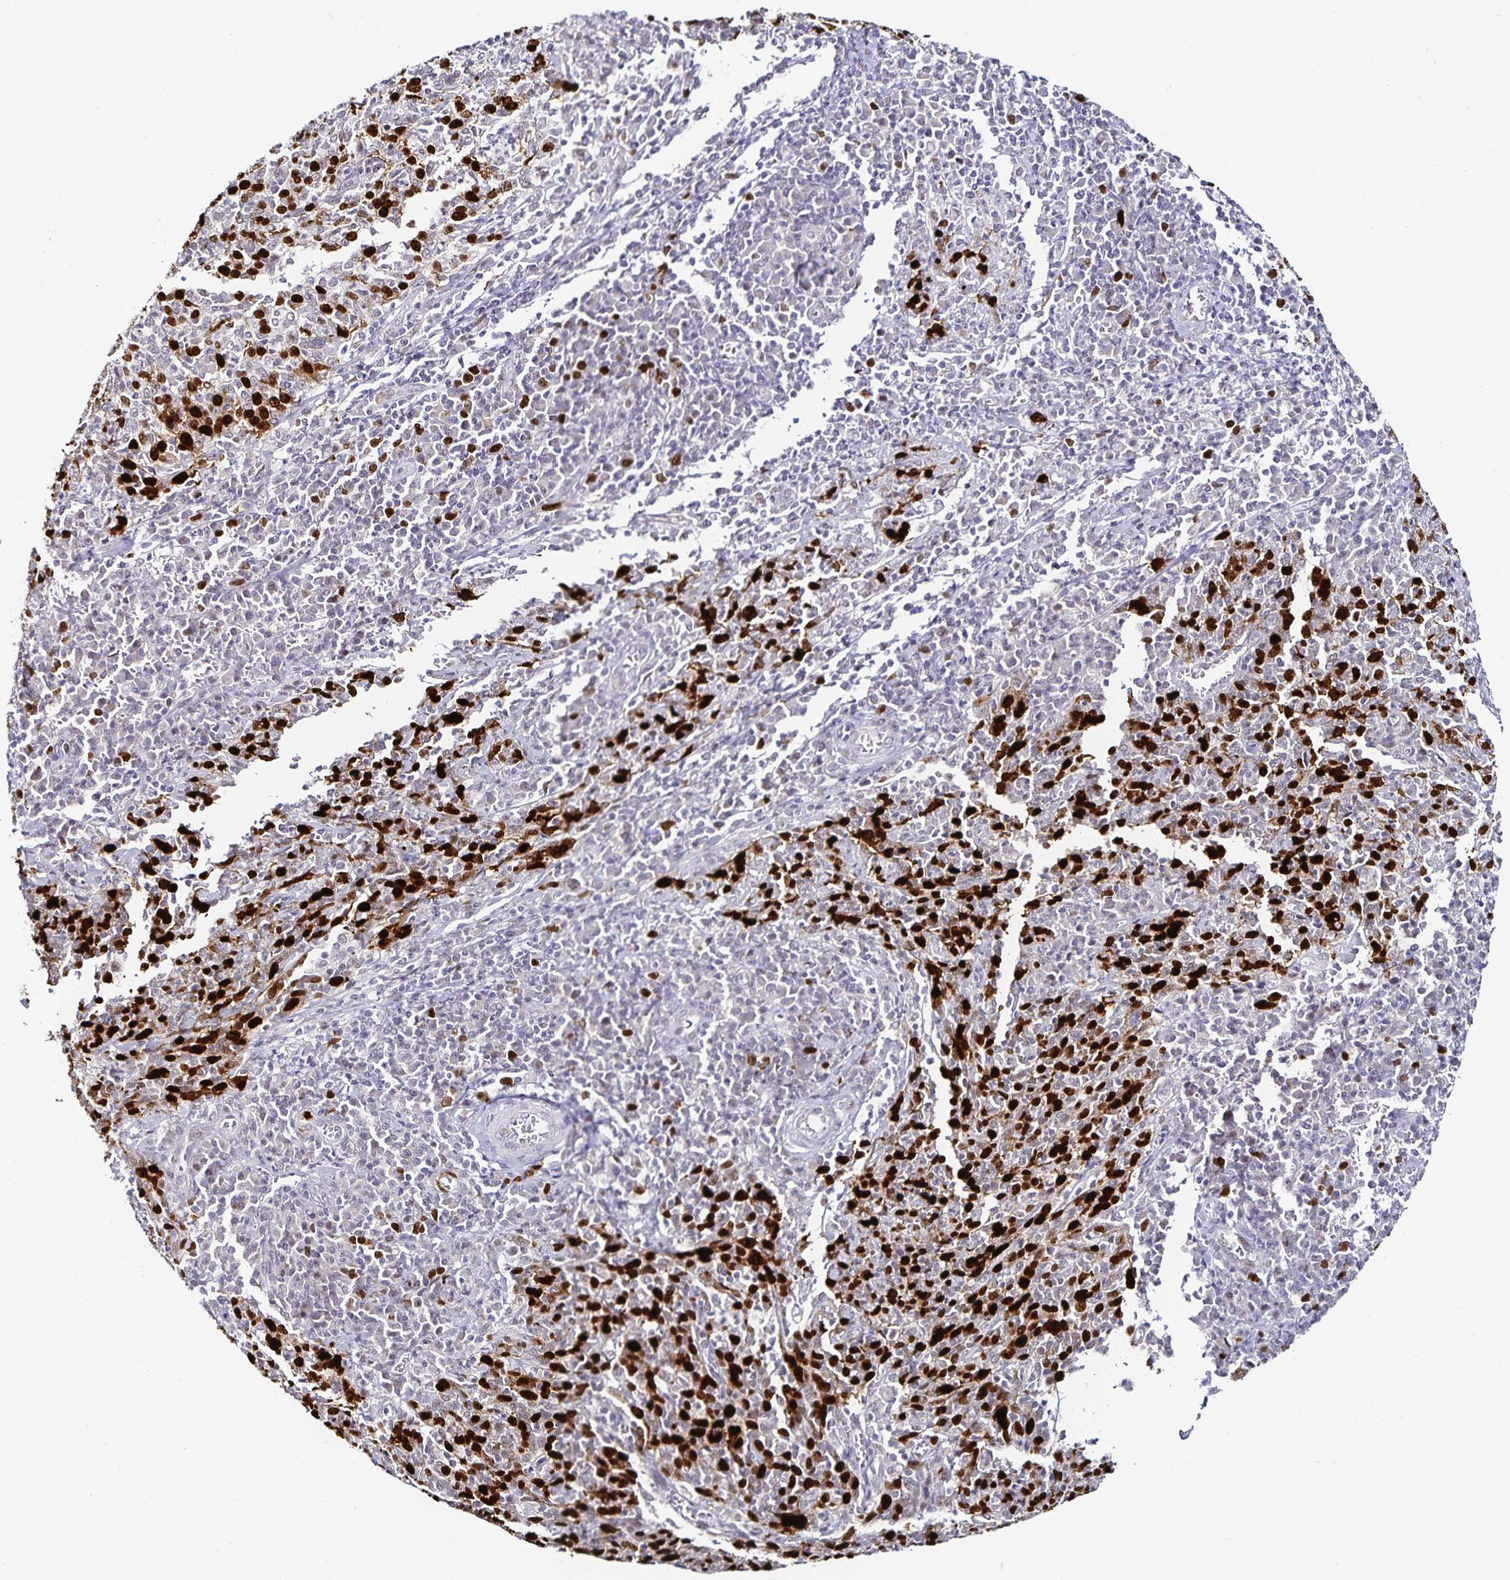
{"staining": {"intensity": "strong", "quantity": ">75%", "location": "nuclear"}, "tissue": "cervical cancer", "cell_type": "Tumor cells", "image_type": "cancer", "snomed": [{"axis": "morphology", "description": "Squamous cell carcinoma, NOS"}, {"axis": "topography", "description": "Cervix"}], "caption": "Cervical cancer (squamous cell carcinoma) stained with DAB (3,3'-diaminobenzidine) immunohistochemistry shows high levels of strong nuclear staining in about >75% of tumor cells.", "gene": "ANLN", "patient": {"sex": "female", "age": 46}}